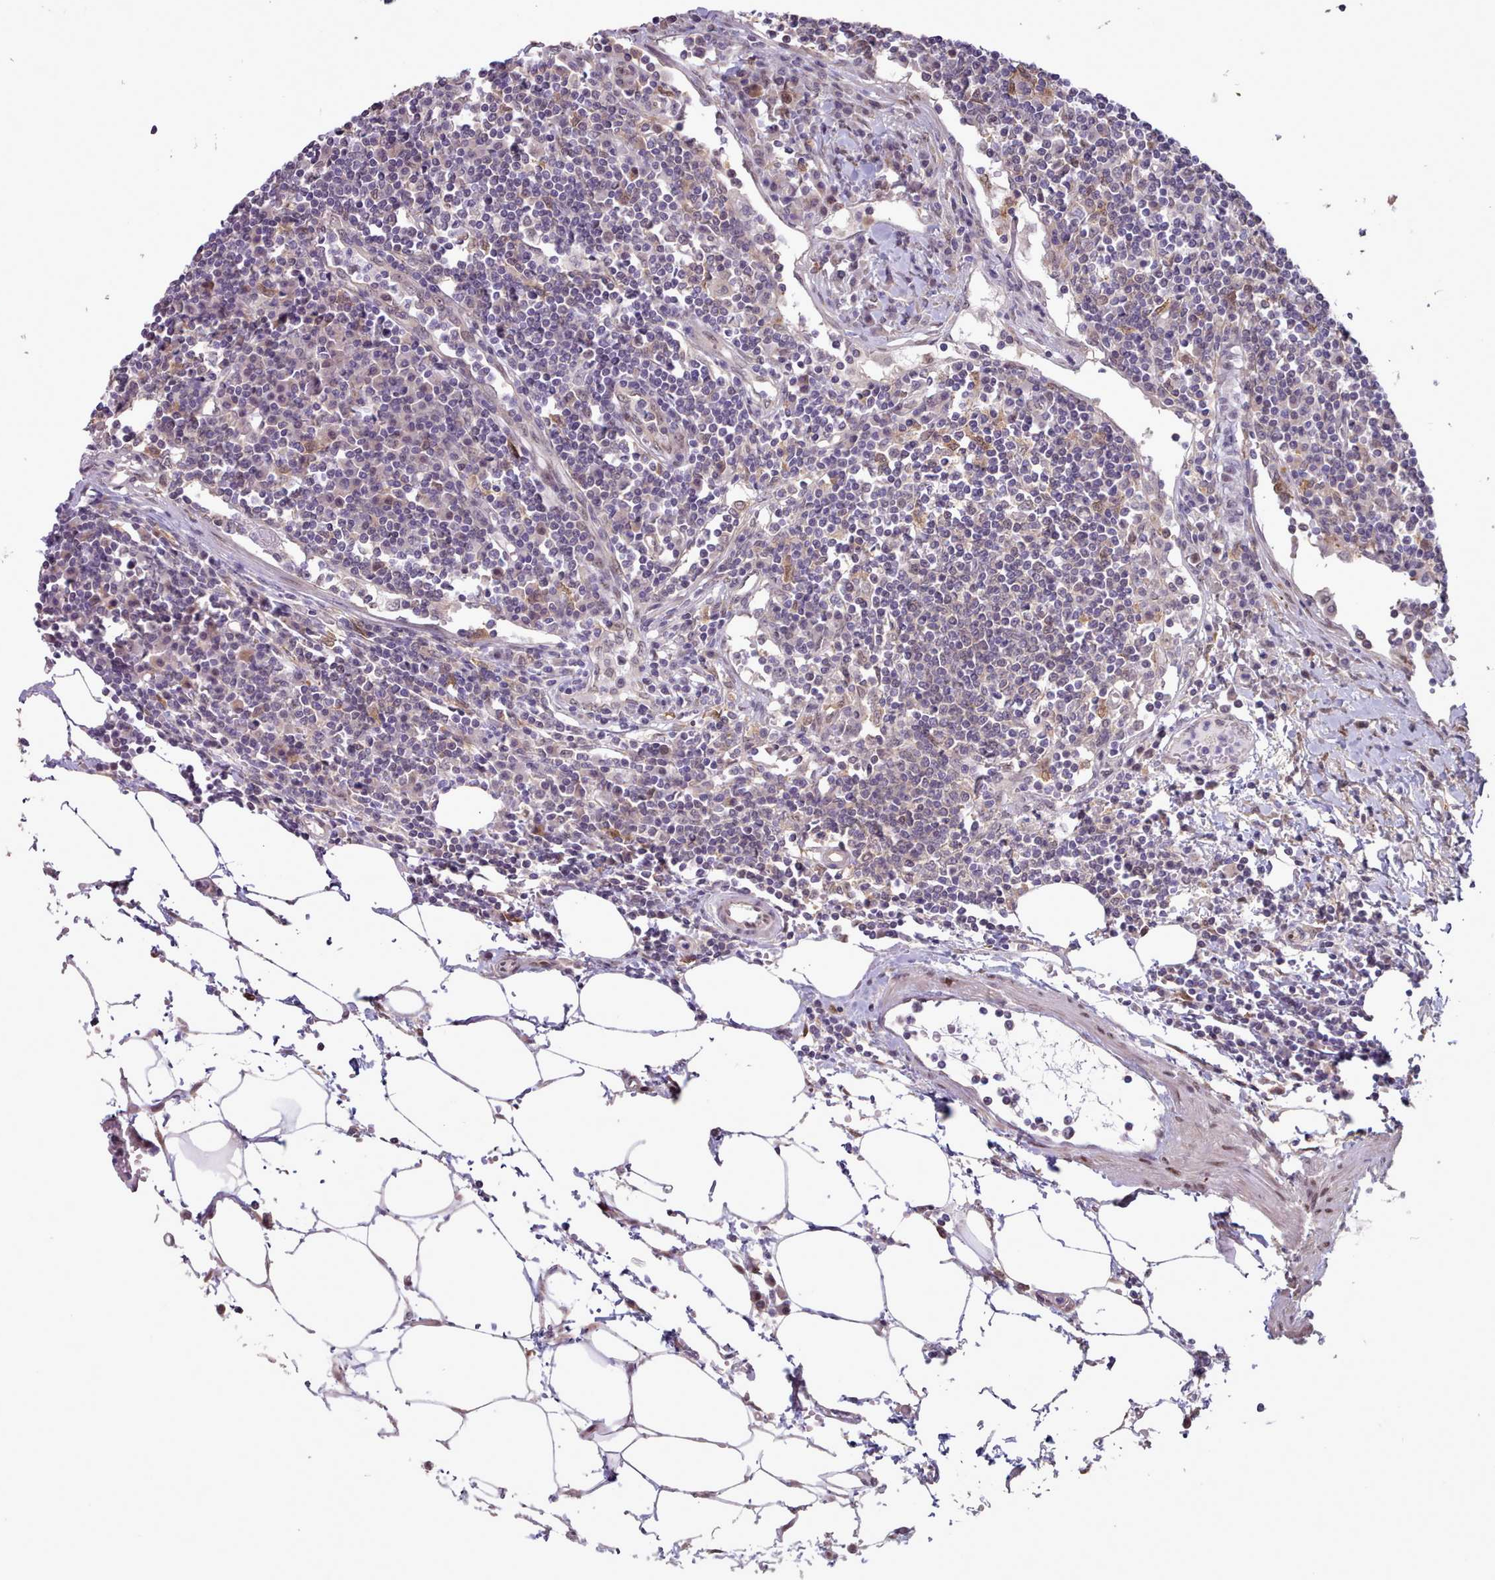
{"staining": {"intensity": "weak", "quantity": "<25%", "location": "nuclear"}, "tissue": "lymph node", "cell_type": "Germinal center cells", "image_type": "normal", "snomed": [{"axis": "morphology", "description": "Adenocarcinoma, NOS"}, {"axis": "topography", "description": "Lymph node"}], "caption": "IHC micrograph of normal lymph node: human lymph node stained with DAB (3,3'-diaminobenzidine) exhibits no significant protein positivity in germinal center cells.", "gene": "CES3", "patient": {"sex": "female", "age": 62}}